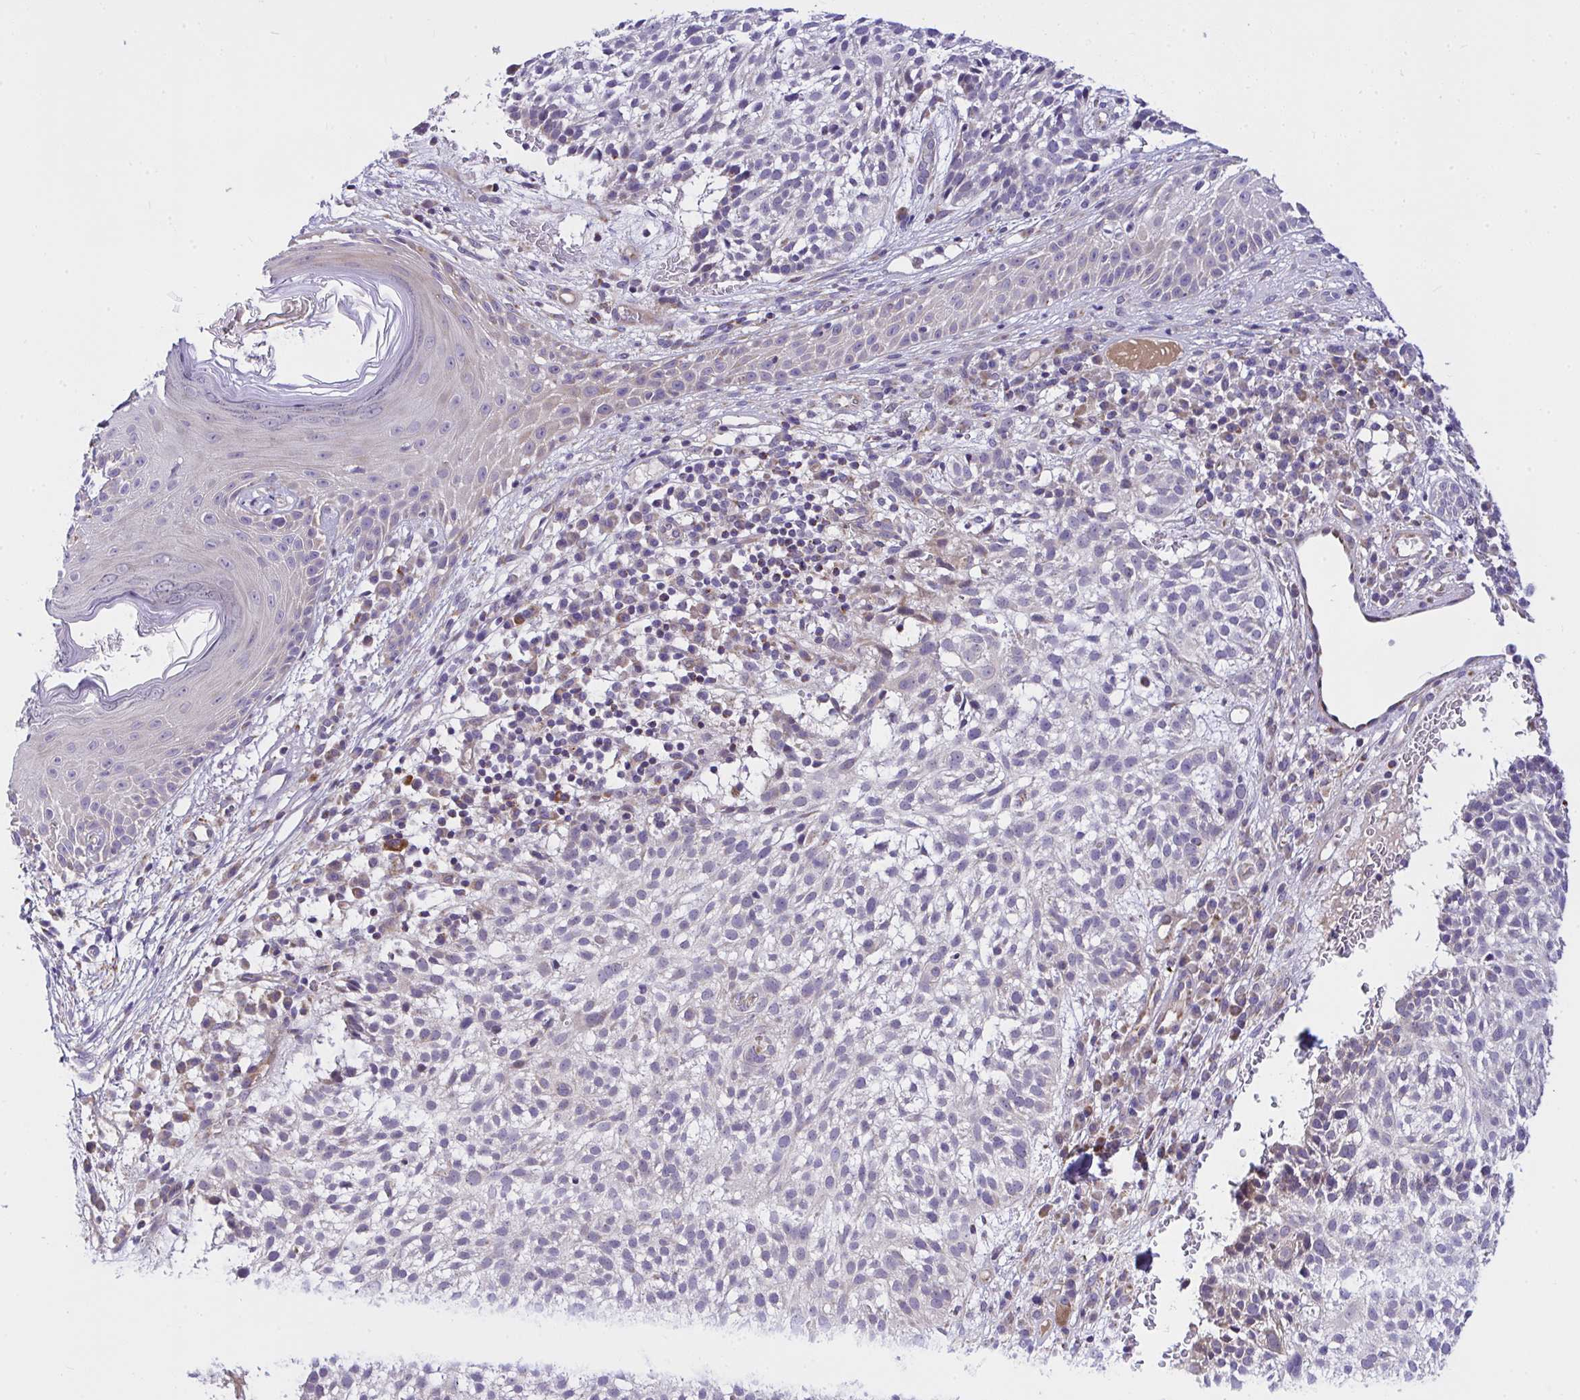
{"staining": {"intensity": "negative", "quantity": "none", "location": "none"}, "tissue": "skin cancer", "cell_type": "Tumor cells", "image_type": "cancer", "snomed": [{"axis": "morphology", "description": "Basal cell carcinoma"}, {"axis": "topography", "description": "Skin"}, {"axis": "topography", "description": "Skin of scalp"}], "caption": "This is an IHC image of skin cancer (basal cell carcinoma). There is no expression in tumor cells.", "gene": "CEP63", "patient": {"sex": "female", "age": 45}}